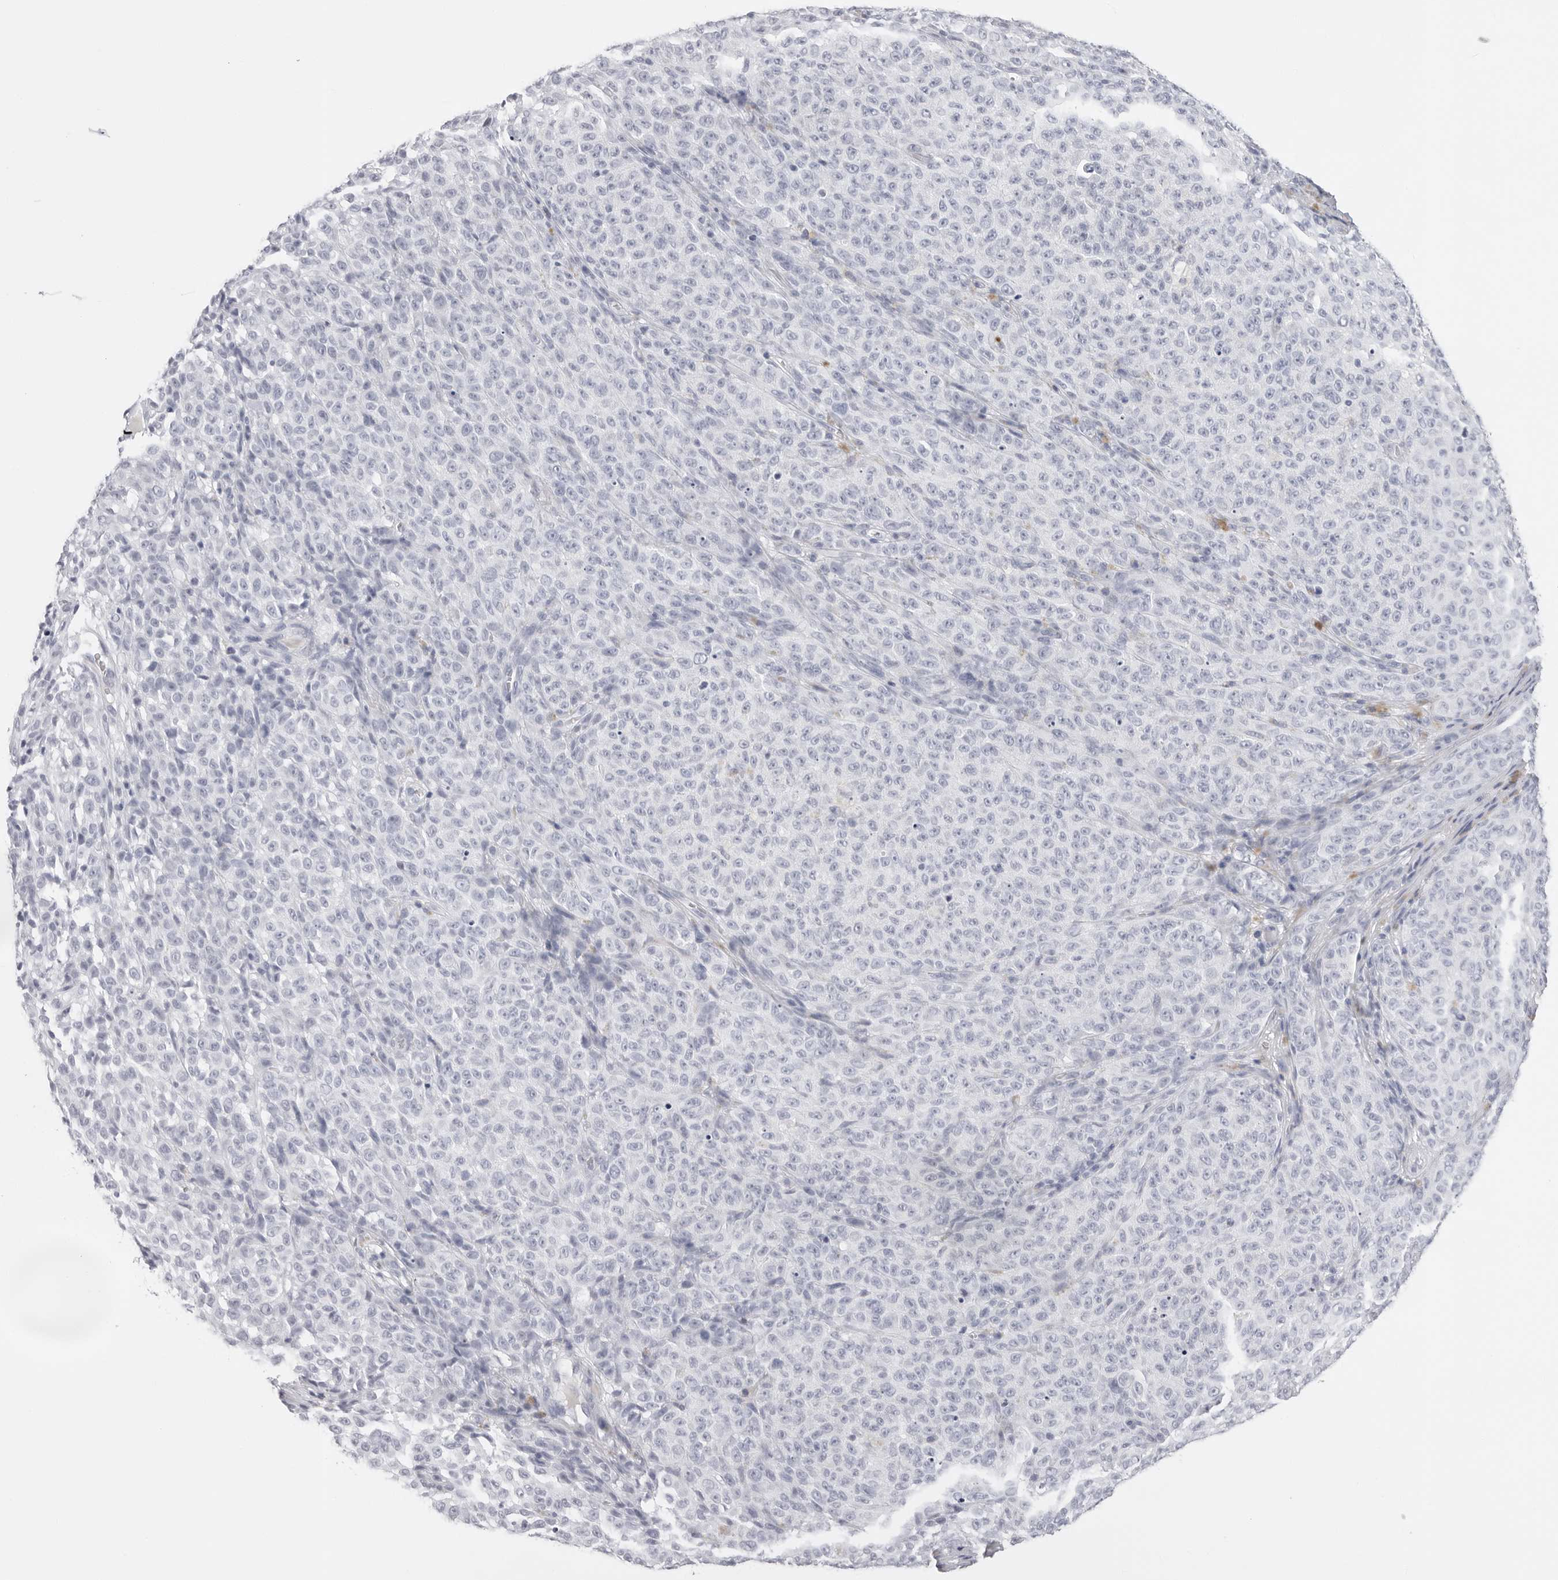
{"staining": {"intensity": "negative", "quantity": "none", "location": "none"}, "tissue": "melanoma", "cell_type": "Tumor cells", "image_type": "cancer", "snomed": [{"axis": "morphology", "description": "Malignant melanoma, NOS"}, {"axis": "topography", "description": "Skin"}], "caption": "Tumor cells are negative for brown protein staining in melanoma.", "gene": "CST5", "patient": {"sex": "female", "age": 82}}